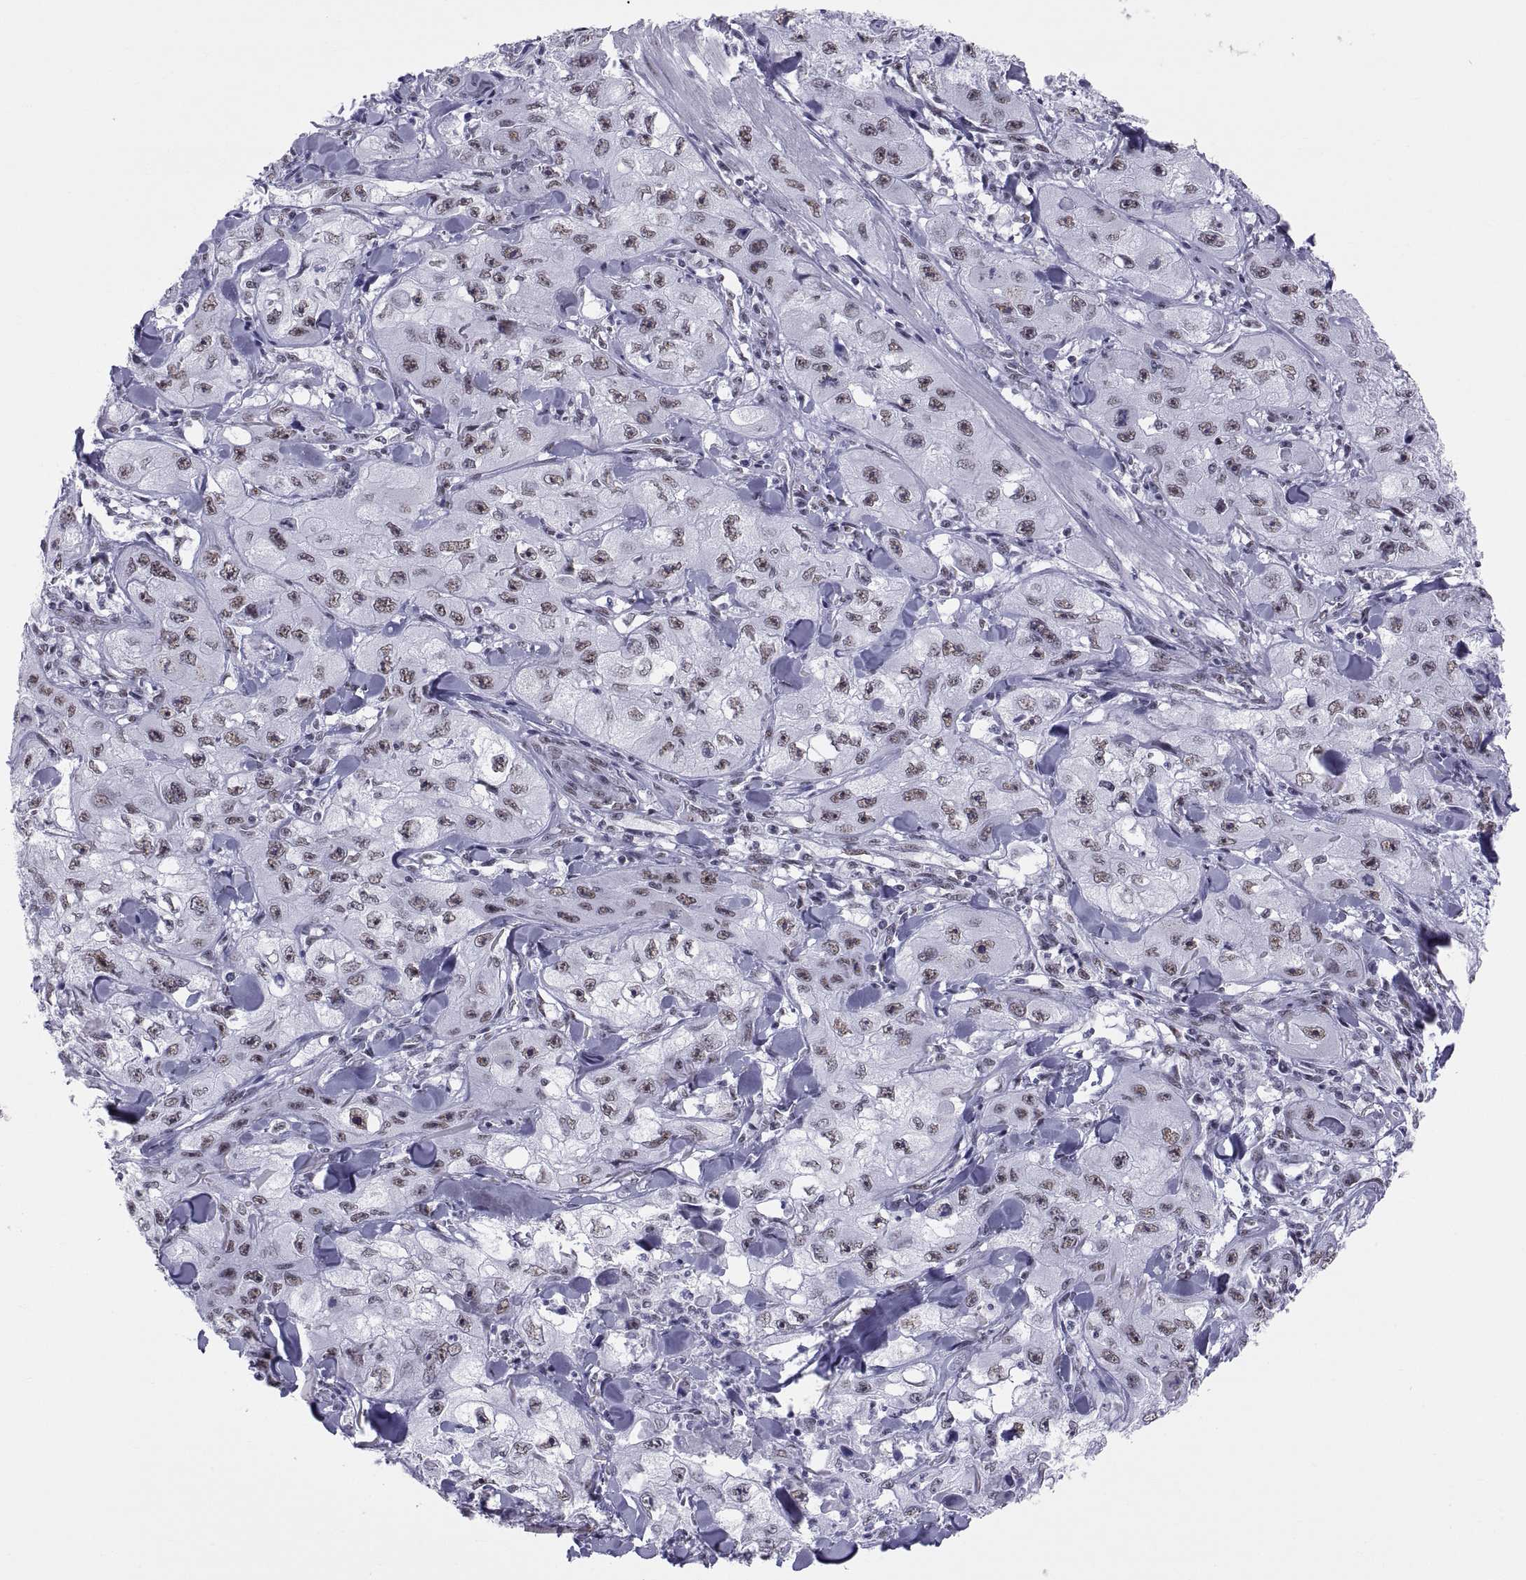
{"staining": {"intensity": "weak", "quantity": "25%-75%", "location": "nuclear"}, "tissue": "skin cancer", "cell_type": "Tumor cells", "image_type": "cancer", "snomed": [{"axis": "morphology", "description": "Squamous cell carcinoma, NOS"}, {"axis": "topography", "description": "Skin"}, {"axis": "topography", "description": "Subcutis"}], "caption": "This is a photomicrograph of immunohistochemistry staining of squamous cell carcinoma (skin), which shows weak staining in the nuclear of tumor cells.", "gene": "NEUROD6", "patient": {"sex": "male", "age": 73}}